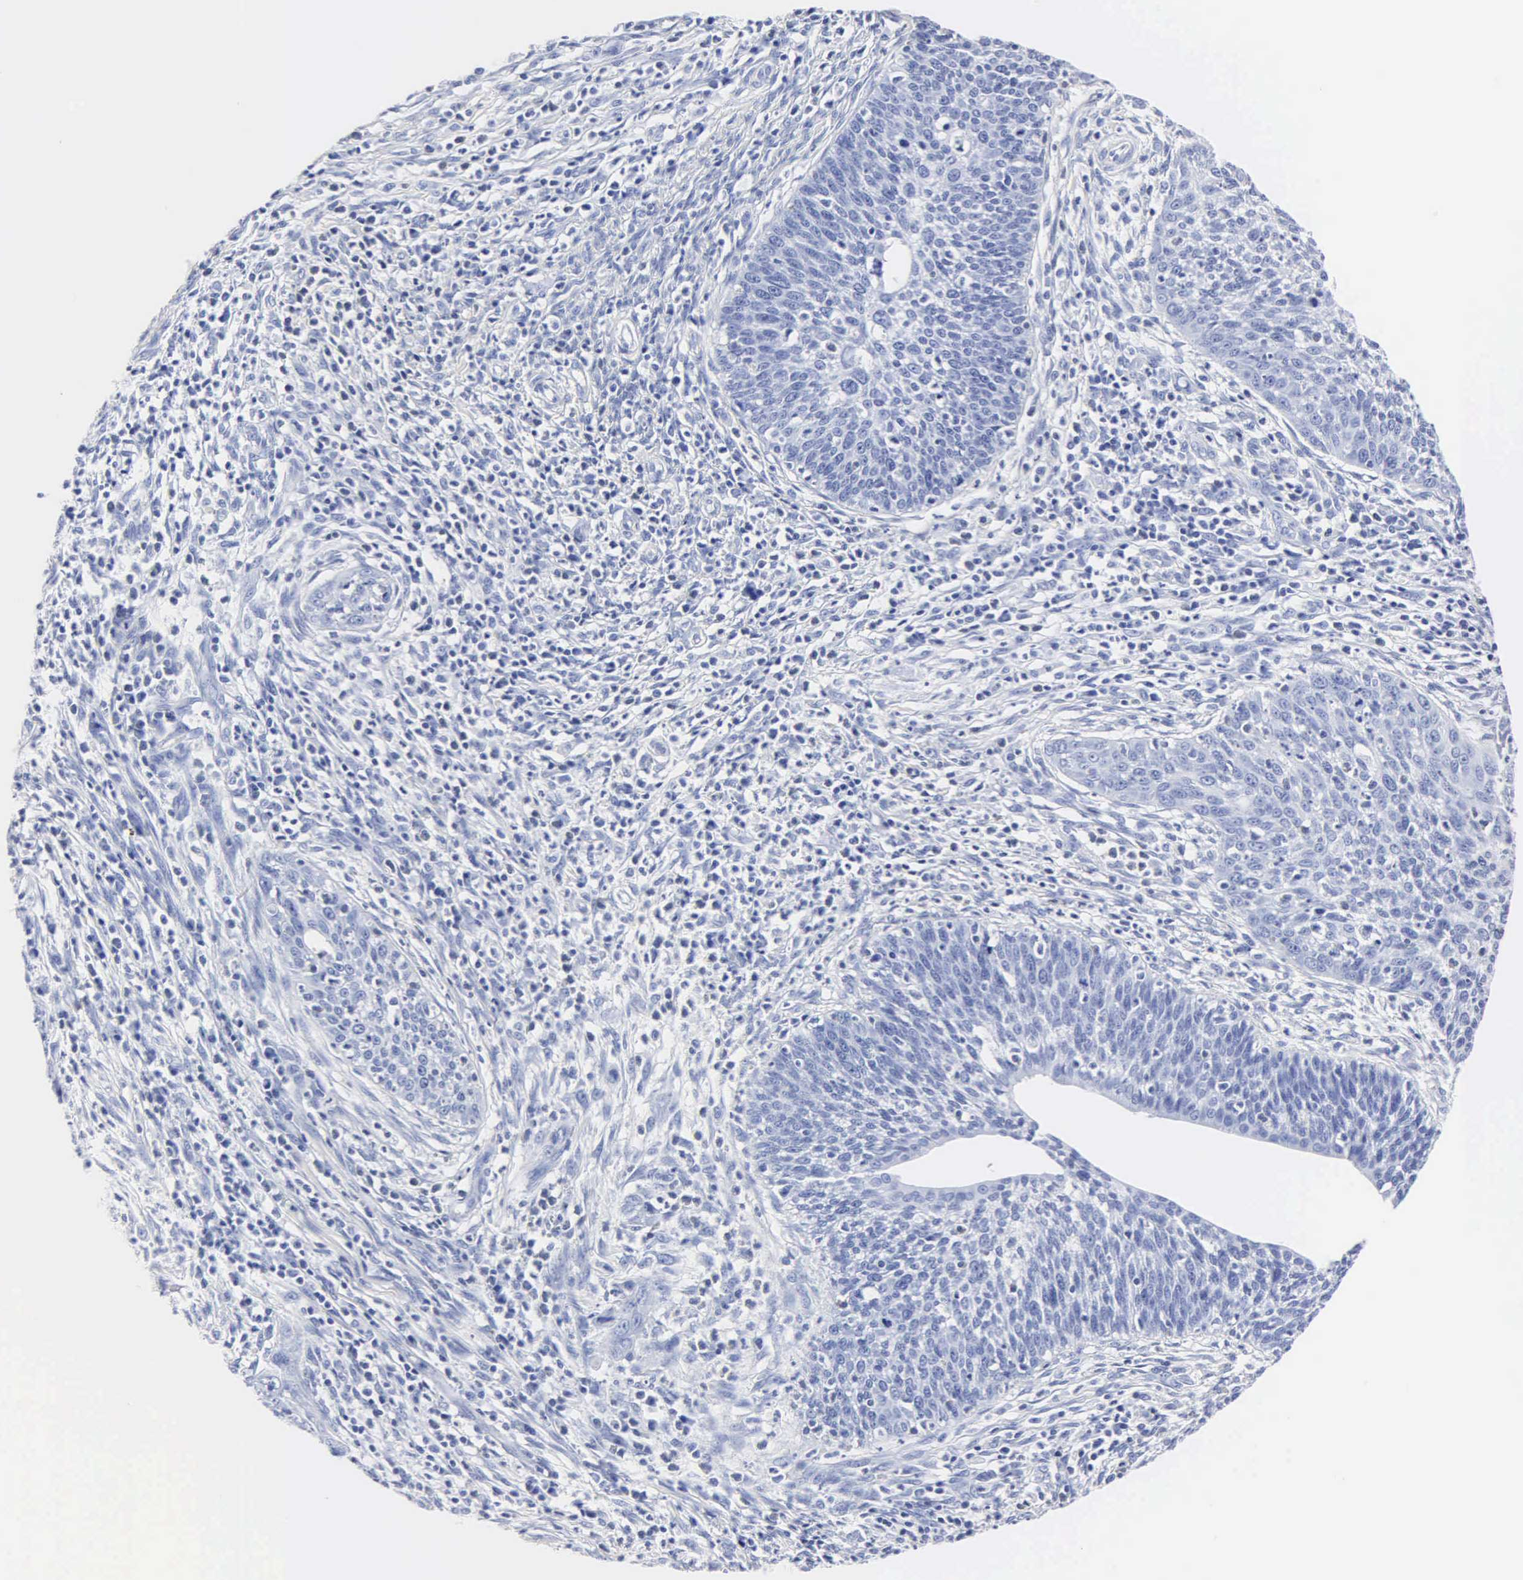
{"staining": {"intensity": "negative", "quantity": "none", "location": "none"}, "tissue": "cervical cancer", "cell_type": "Tumor cells", "image_type": "cancer", "snomed": [{"axis": "morphology", "description": "Squamous cell carcinoma, NOS"}, {"axis": "topography", "description": "Cervix"}], "caption": "Cervical cancer (squamous cell carcinoma) was stained to show a protein in brown. There is no significant positivity in tumor cells.", "gene": "MB", "patient": {"sex": "female", "age": 41}}